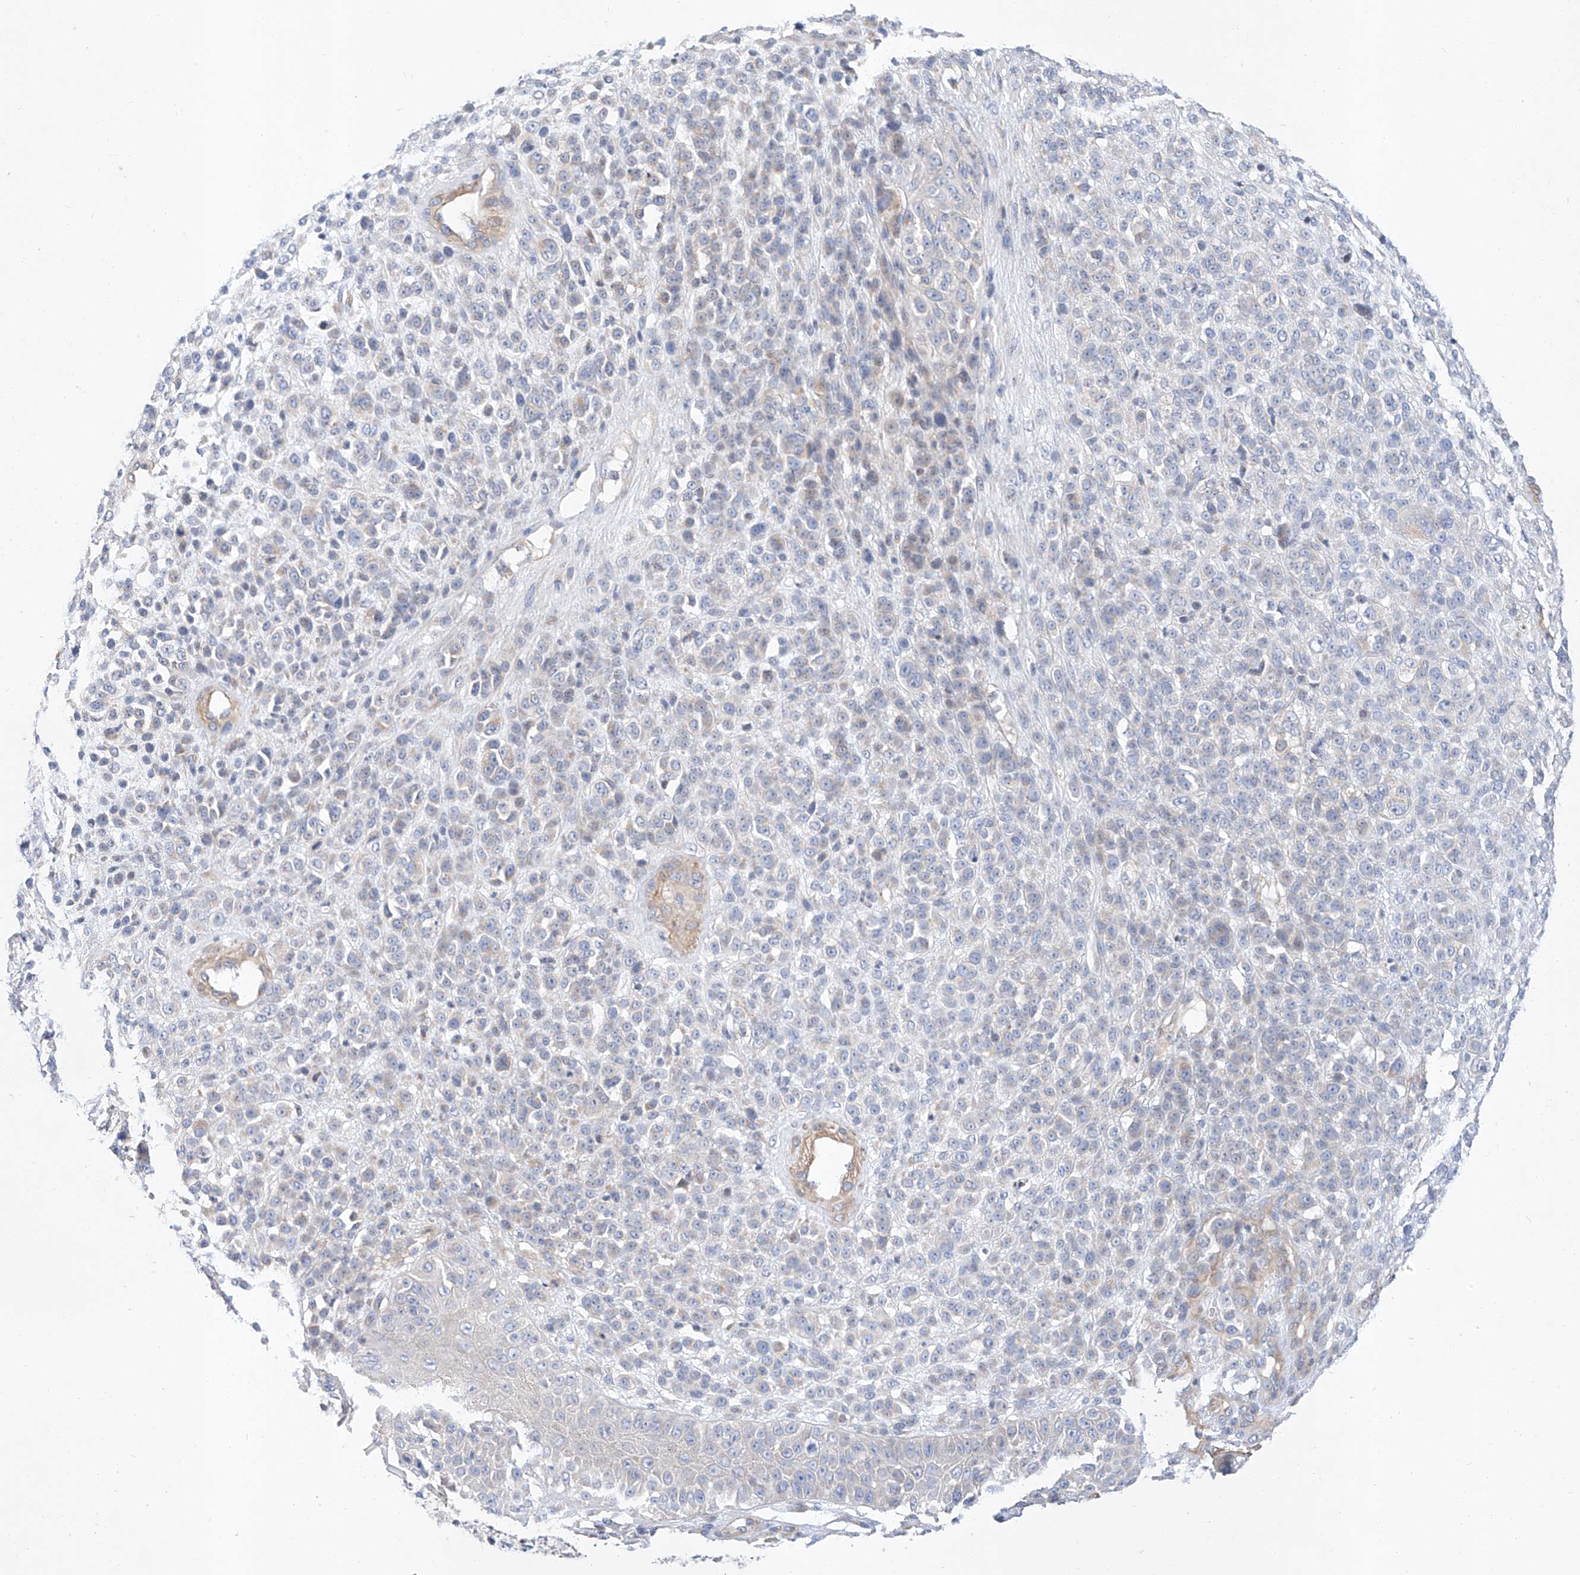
{"staining": {"intensity": "negative", "quantity": "none", "location": "none"}, "tissue": "melanoma", "cell_type": "Tumor cells", "image_type": "cancer", "snomed": [{"axis": "morphology", "description": "Malignant melanoma, NOS"}, {"axis": "topography", "description": "Skin"}], "caption": "Tumor cells are negative for protein expression in human melanoma.", "gene": "C6orf118", "patient": {"sex": "female", "age": 55}}